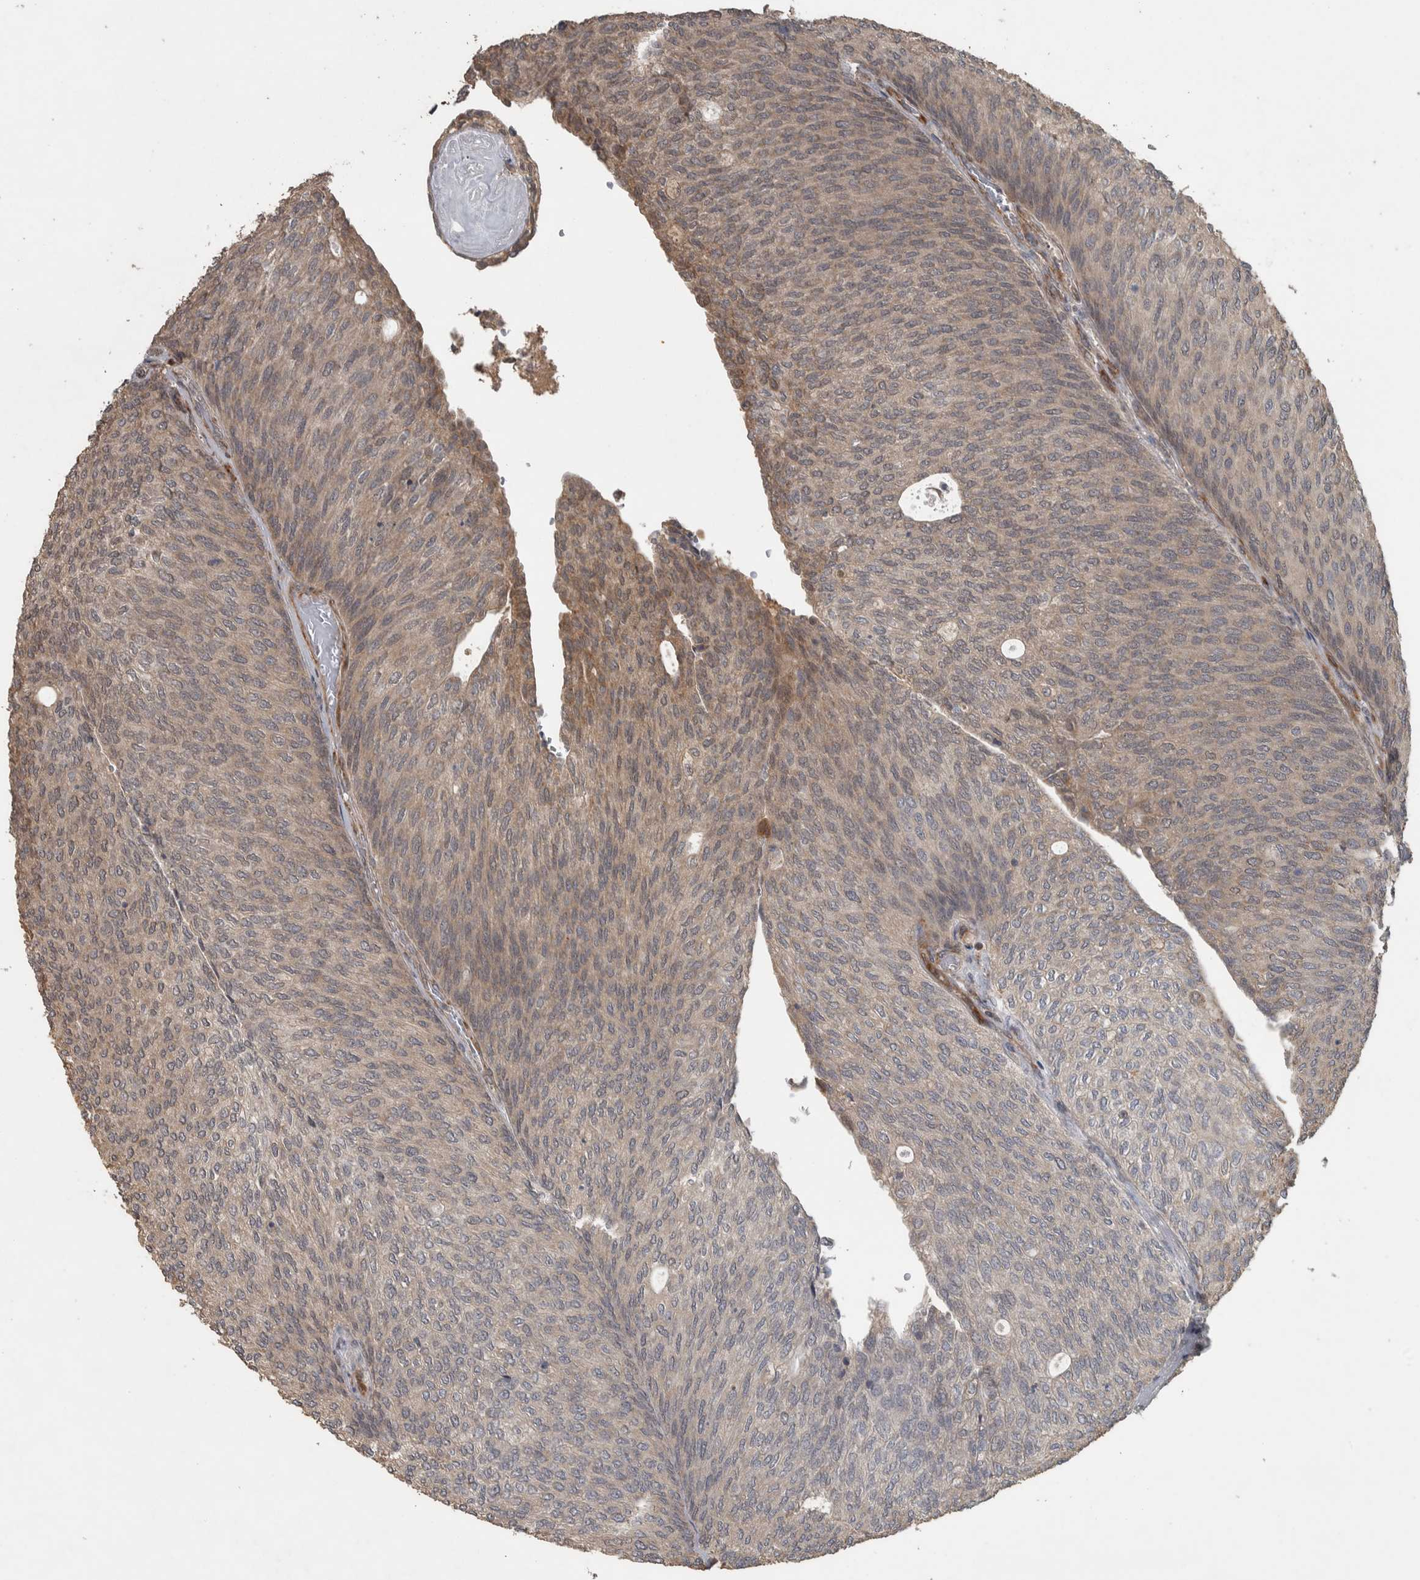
{"staining": {"intensity": "weak", "quantity": ">75%", "location": "cytoplasmic/membranous"}, "tissue": "urothelial cancer", "cell_type": "Tumor cells", "image_type": "cancer", "snomed": [{"axis": "morphology", "description": "Urothelial carcinoma, Low grade"}, {"axis": "topography", "description": "Urinary bladder"}], "caption": "Immunohistochemistry of human urothelial carcinoma (low-grade) shows low levels of weak cytoplasmic/membranous expression in about >75% of tumor cells.", "gene": "ERAL1", "patient": {"sex": "female", "age": 79}}